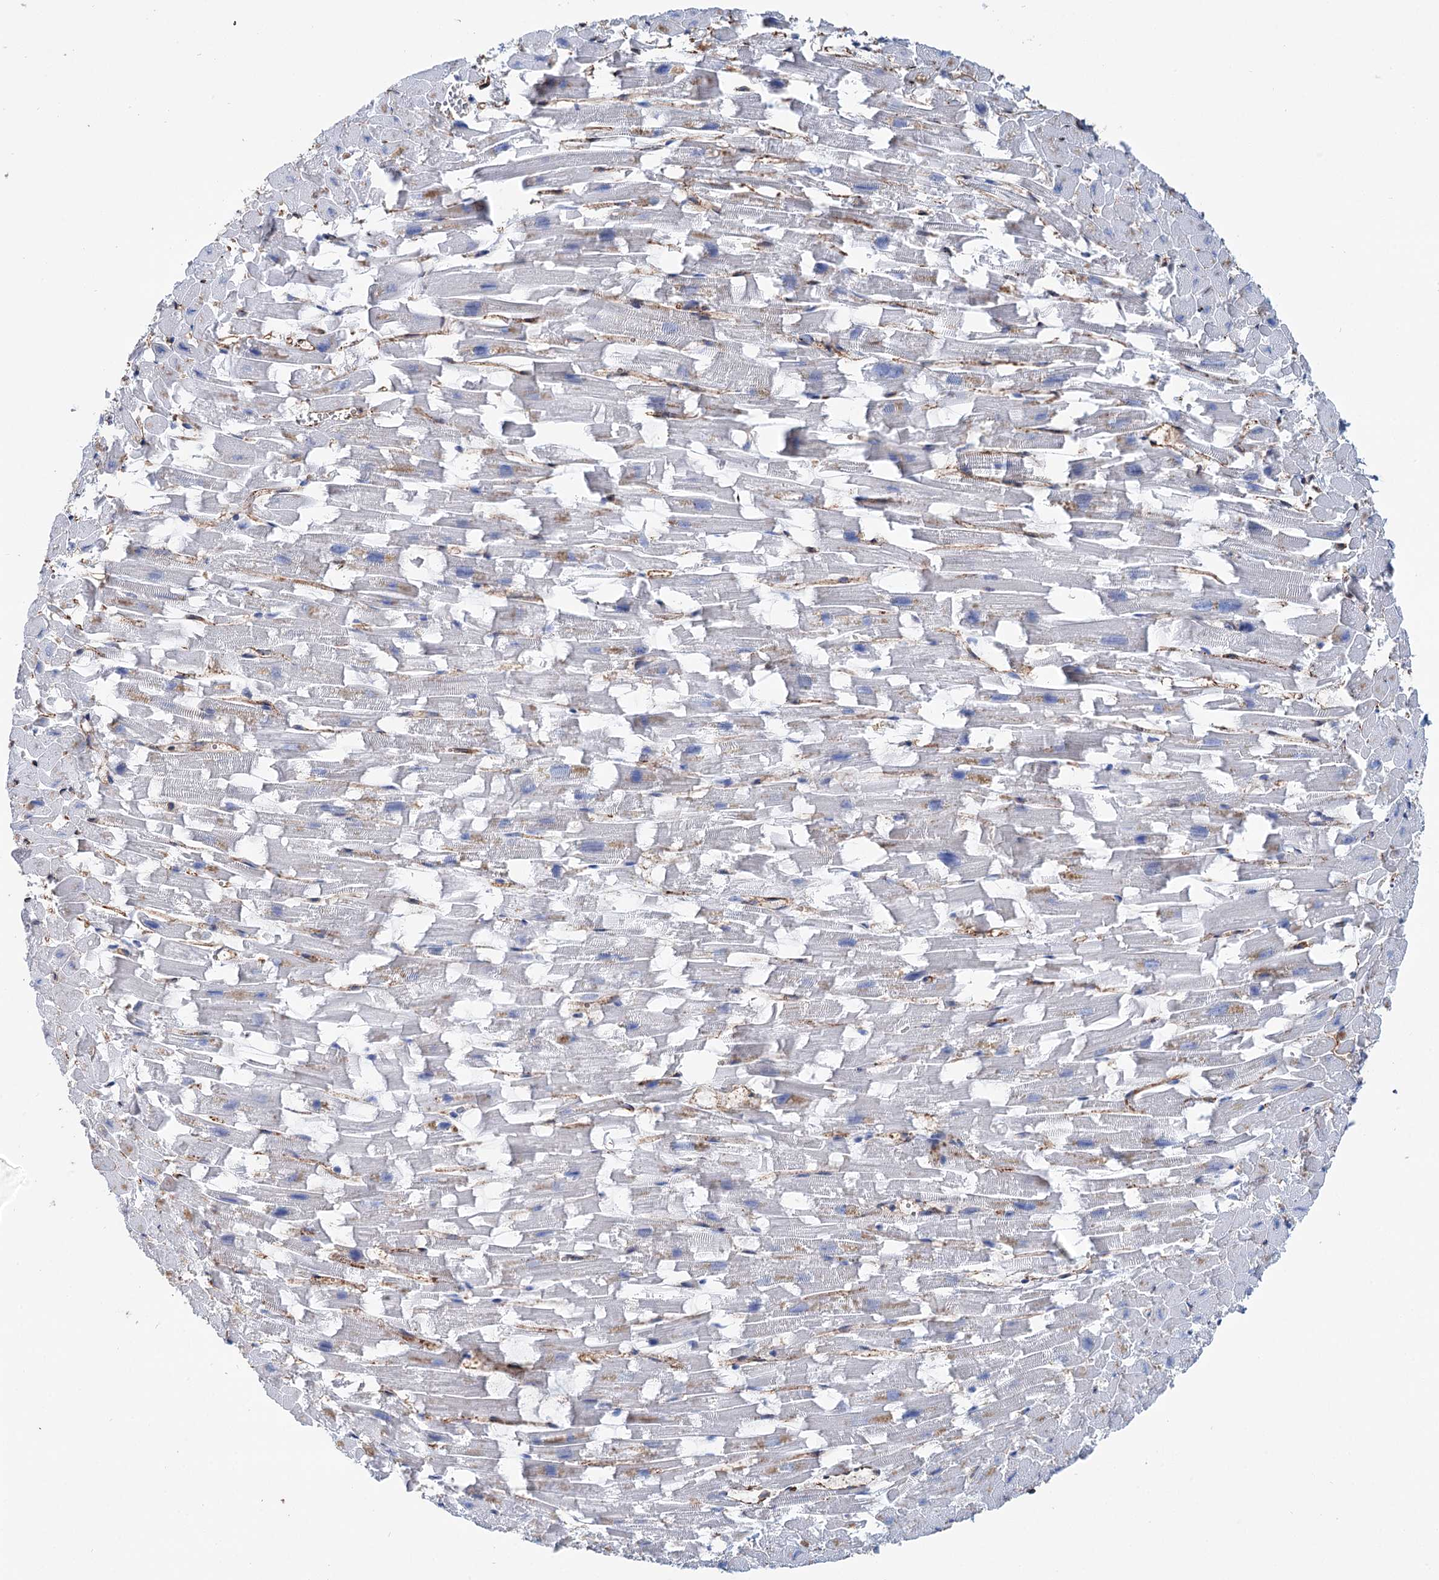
{"staining": {"intensity": "moderate", "quantity": "<25%", "location": "cytoplasmic/membranous"}, "tissue": "heart muscle", "cell_type": "Cardiomyocytes", "image_type": "normal", "snomed": [{"axis": "morphology", "description": "Normal tissue, NOS"}, {"axis": "topography", "description": "Heart"}], "caption": "This is a photomicrograph of immunohistochemistry (IHC) staining of benign heart muscle, which shows moderate staining in the cytoplasmic/membranous of cardiomyocytes.", "gene": "PTDSS2", "patient": {"sex": "female", "age": 64}}